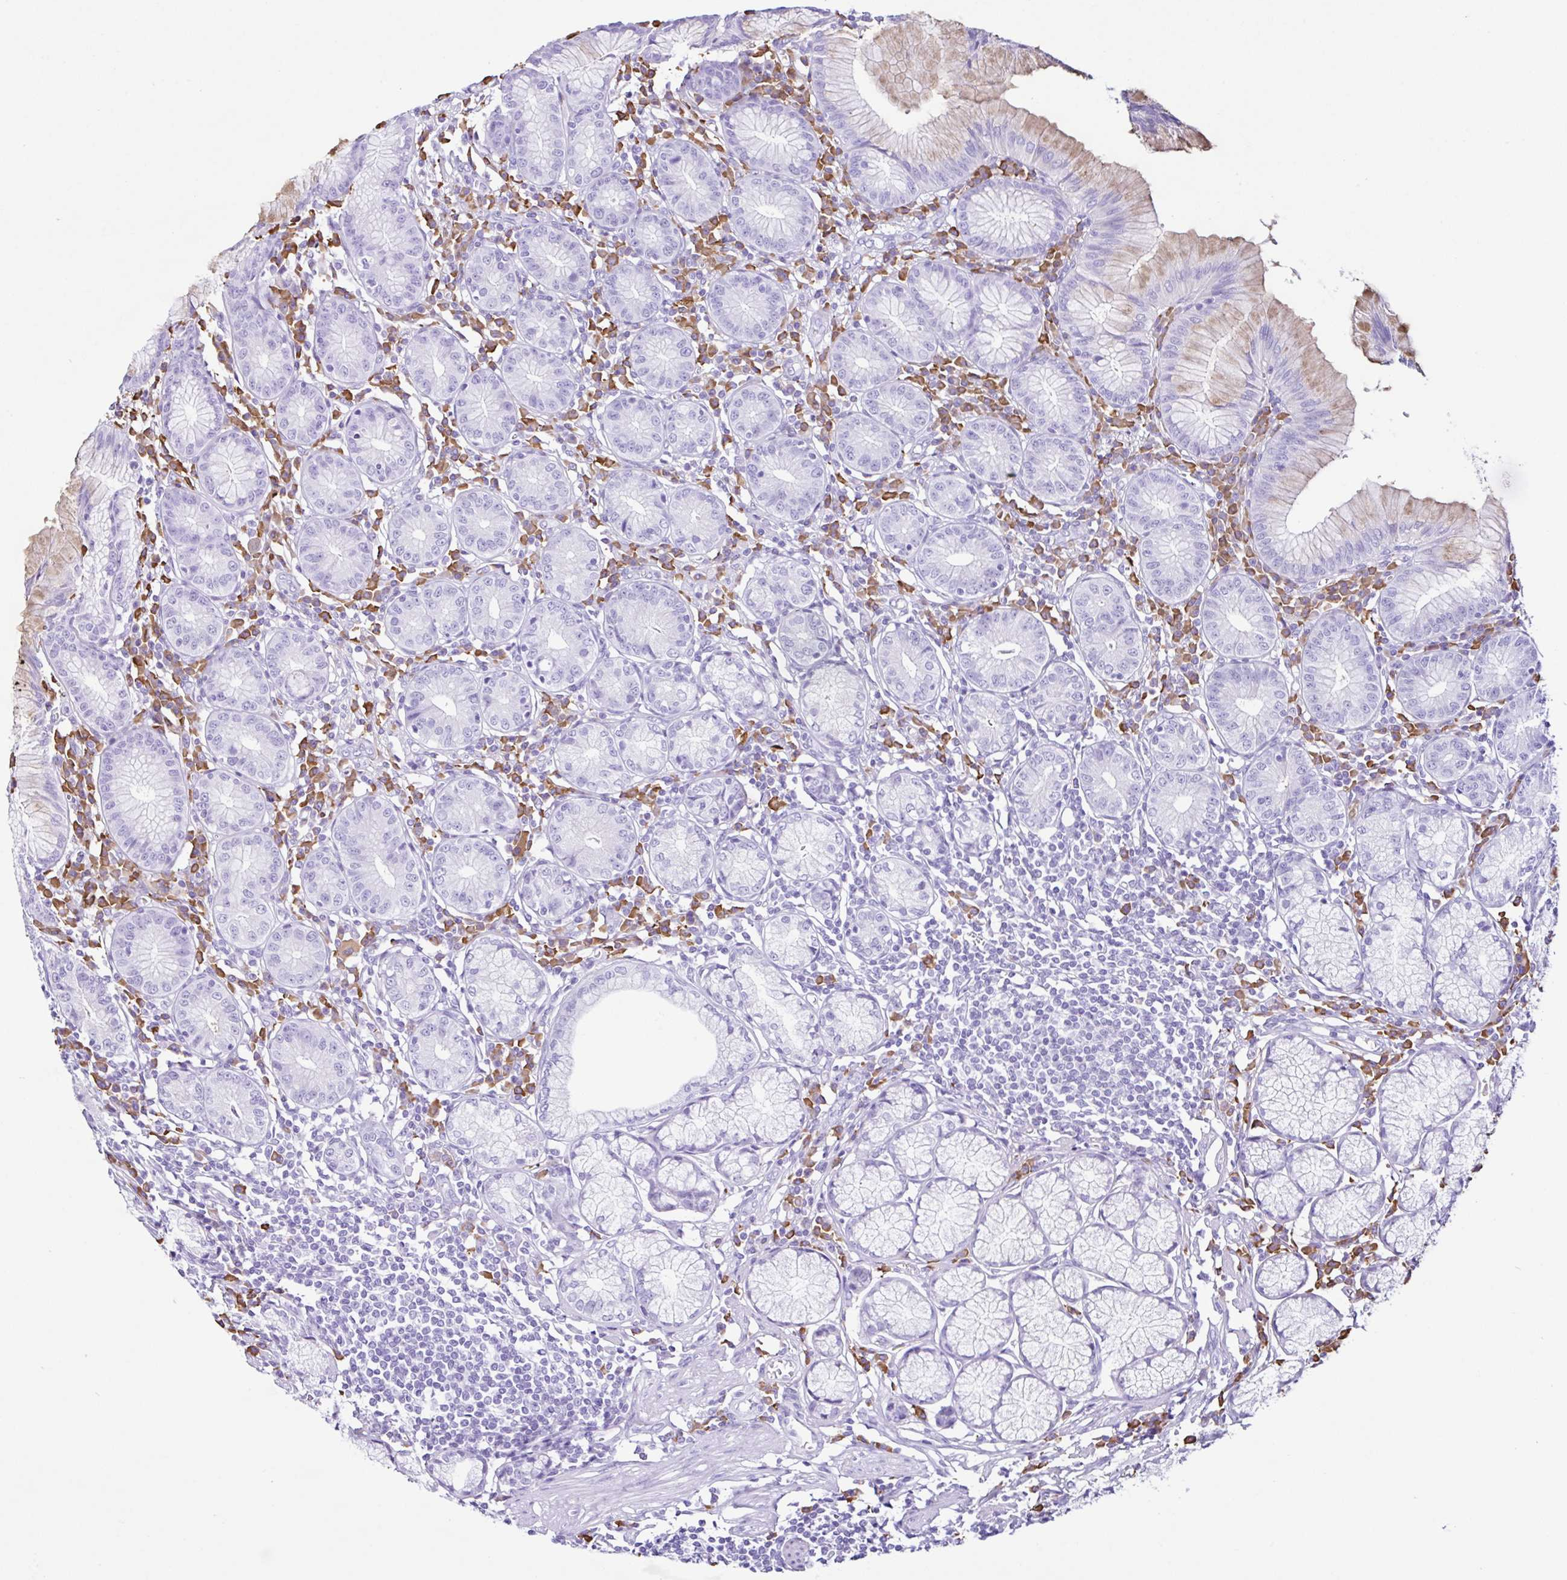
{"staining": {"intensity": "weak", "quantity": "<25%", "location": "cytoplasmic/membranous"}, "tissue": "stomach", "cell_type": "Glandular cells", "image_type": "normal", "snomed": [{"axis": "morphology", "description": "Normal tissue, NOS"}, {"axis": "topography", "description": "Stomach"}], "caption": "The photomicrograph exhibits no significant expression in glandular cells of stomach.", "gene": "PIGF", "patient": {"sex": "male", "age": 55}}